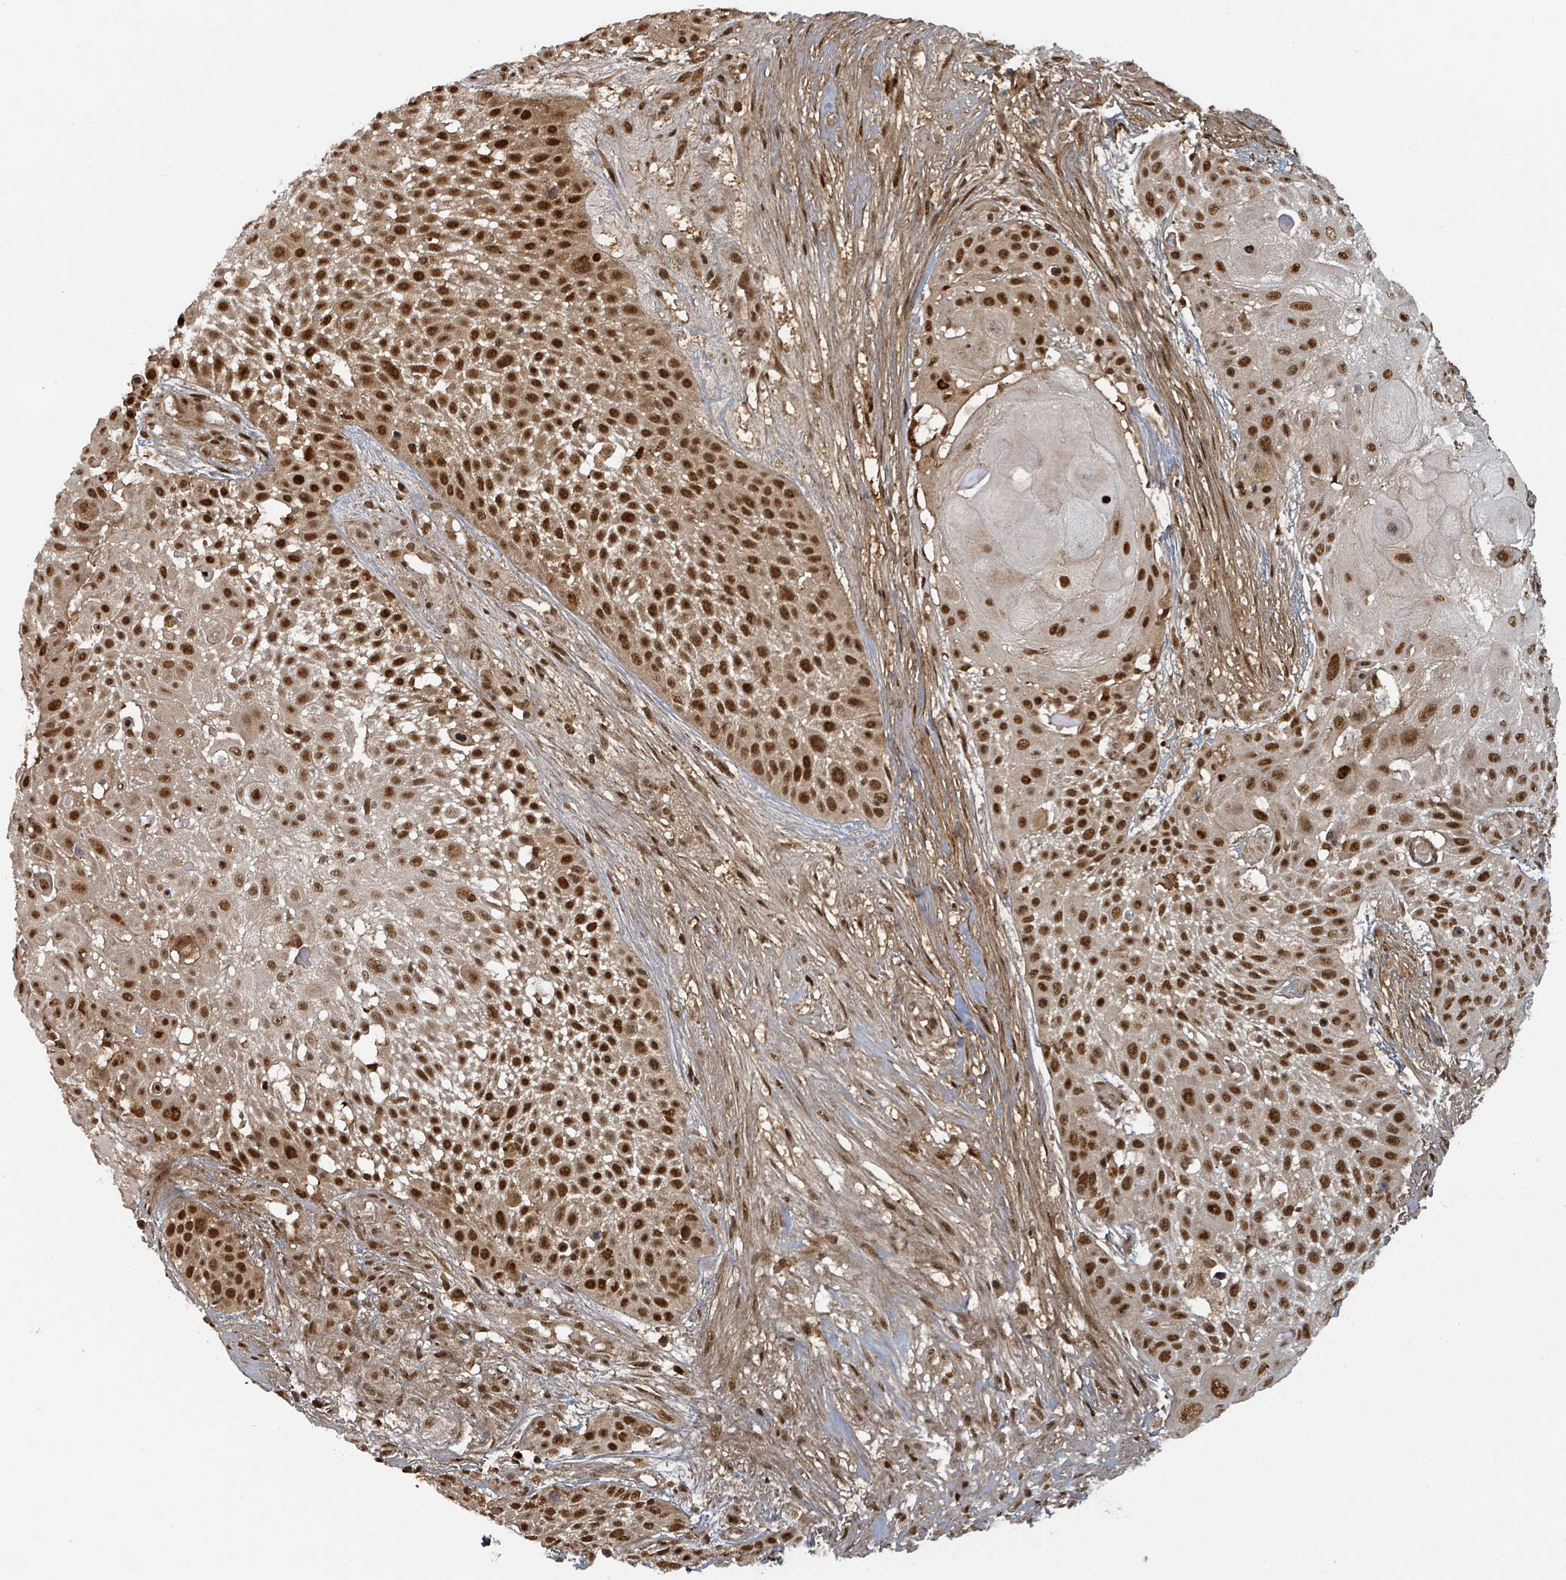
{"staining": {"intensity": "strong", "quantity": ">75%", "location": "cytoplasmic/membranous,nuclear"}, "tissue": "skin cancer", "cell_type": "Tumor cells", "image_type": "cancer", "snomed": [{"axis": "morphology", "description": "Squamous cell carcinoma, NOS"}, {"axis": "topography", "description": "Skin"}], "caption": "There is high levels of strong cytoplasmic/membranous and nuclear expression in tumor cells of skin cancer, as demonstrated by immunohistochemical staining (brown color).", "gene": "GTF3C1", "patient": {"sex": "female", "age": 86}}